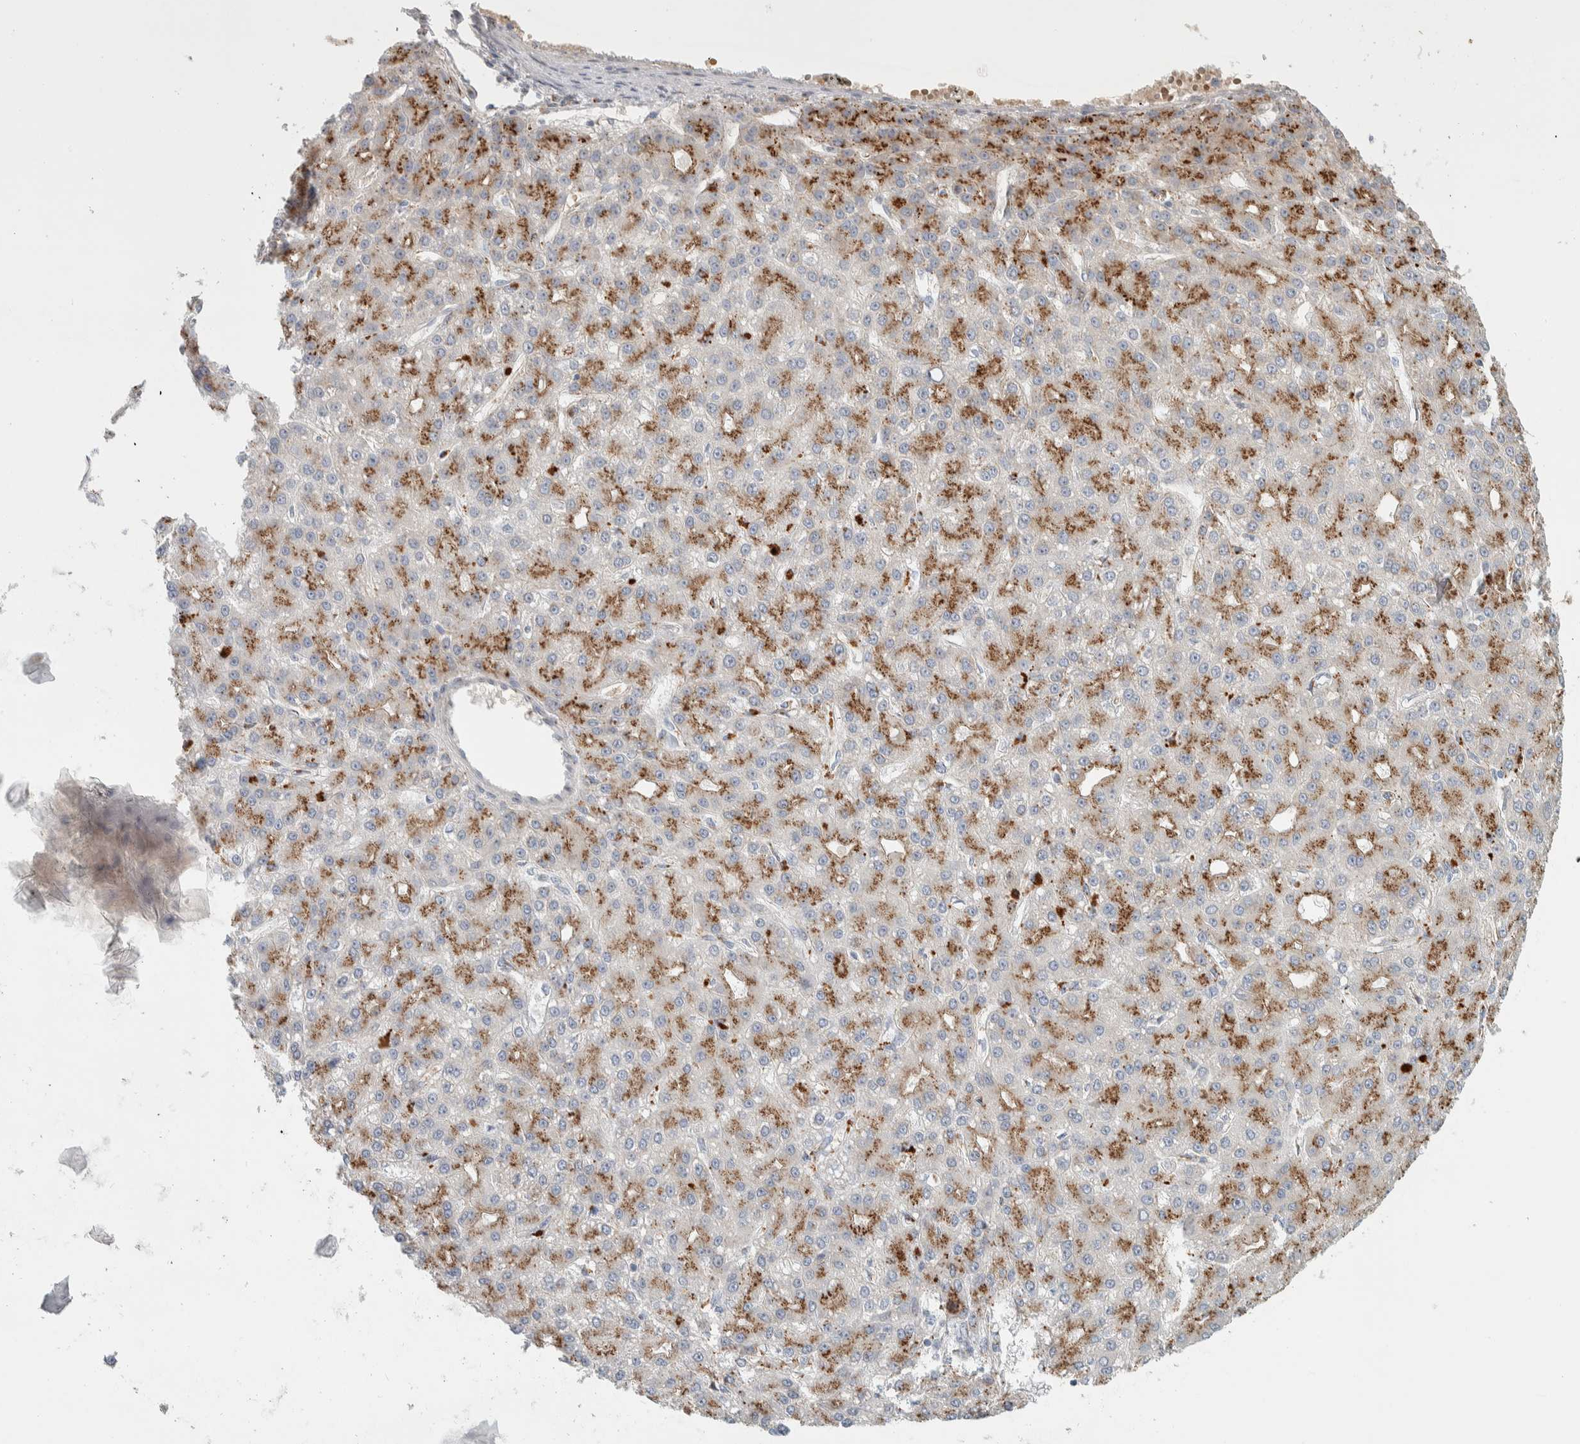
{"staining": {"intensity": "moderate", "quantity": ">75%", "location": "cytoplasmic/membranous"}, "tissue": "liver cancer", "cell_type": "Tumor cells", "image_type": "cancer", "snomed": [{"axis": "morphology", "description": "Carcinoma, Hepatocellular, NOS"}, {"axis": "topography", "description": "Liver"}], "caption": "Liver cancer tissue exhibits moderate cytoplasmic/membranous positivity in about >75% of tumor cells", "gene": "SLC38A10", "patient": {"sex": "male", "age": 67}}